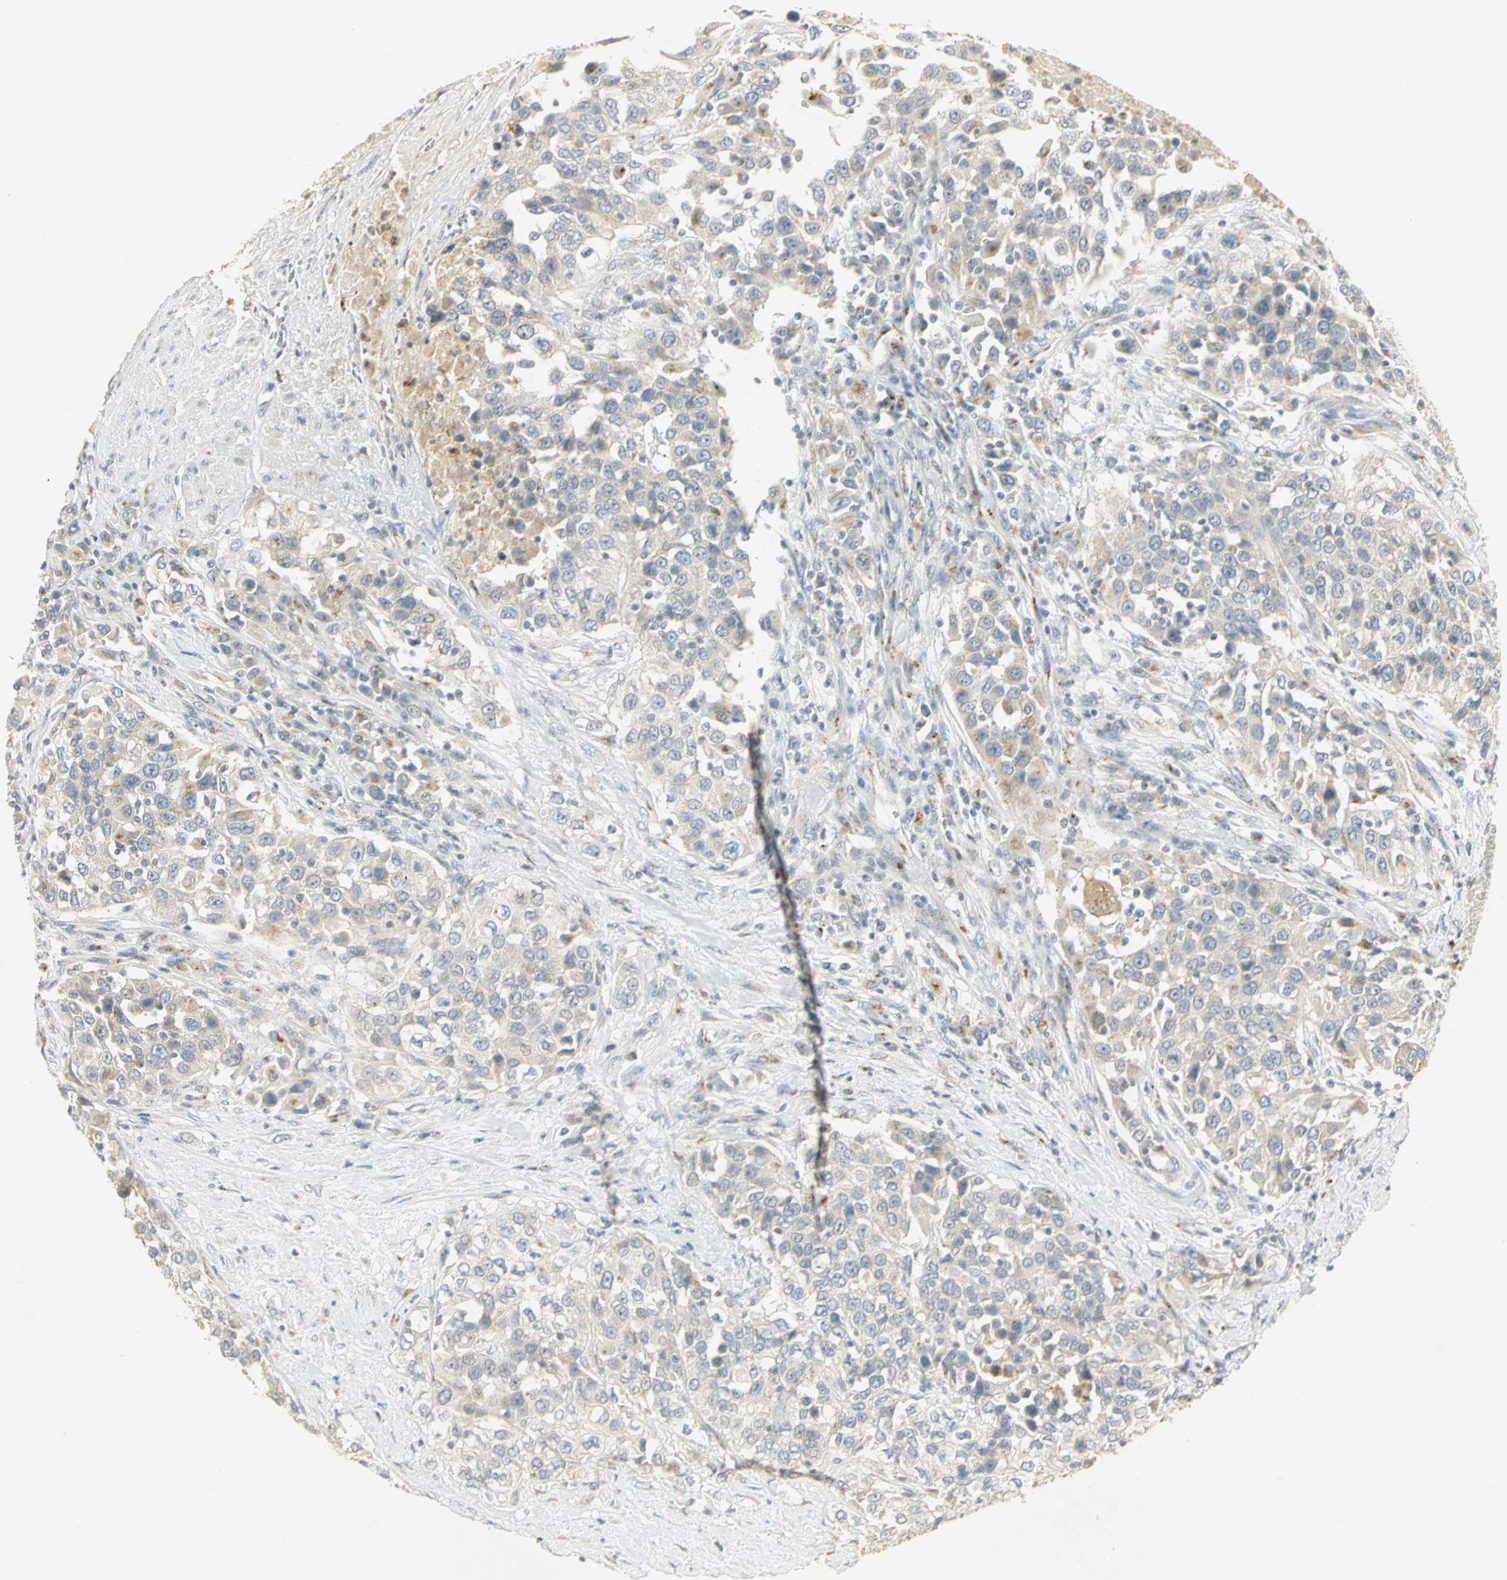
{"staining": {"intensity": "weak", "quantity": "25%-75%", "location": "cytoplasmic/membranous"}, "tissue": "urothelial cancer", "cell_type": "Tumor cells", "image_type": "cancer", "snomed": [{"axis": "morphology", "description": "Urothelial carcinoma, High grade"}, {"axis": "topography", "description": "Urinary bladder"}], "caption": "The image exhibits a brown stain indicating the presence of a protein in the cytoplasmic/membranous of tumor cells in high-grade urothelial carcinoma. (DAB (3,3'-diaminobenzidine) IHC with brightfield microscopy, high magnification).", "gene": "TM9SF2", "patient": {"sex": "female", "age": 80}}